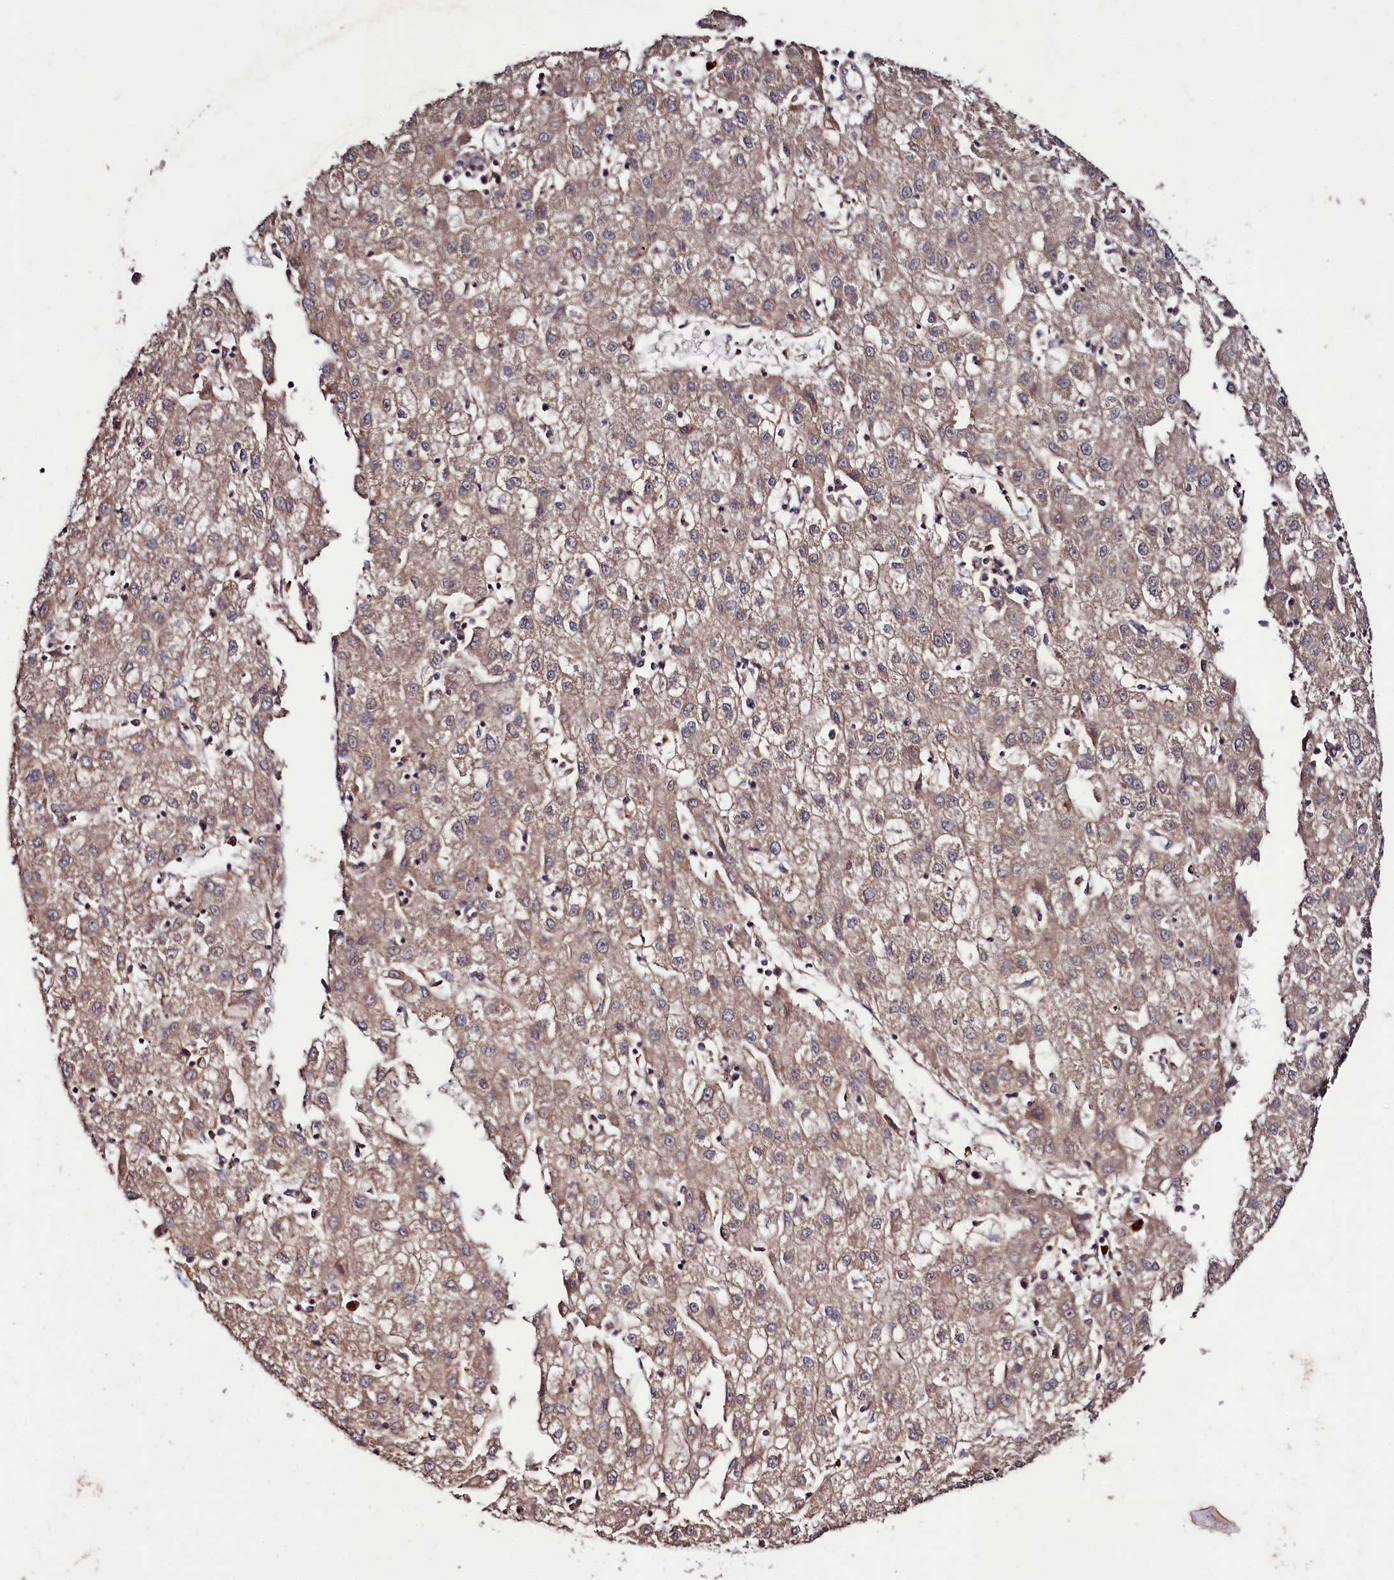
{"staining": {"intensity": "weak", "quantity": ">75%", "location": "cytoplasmic/membranous"}, "tissue": "liver cancer", "cell_type": "Tumor cells", "image_type": "cancer", "snomed": [{"axis": "morphology", "description": "Carcinoma, Hepatocellular, NOS"}, {"axis": "topography", "description": "Liver"}], "caption": "High-magnification brightfield microscopy of liver cancer (hepatocellular carcinoma) stained with DAB (brown) and counterstained with hematoxylin (blue). tumor cells exhibit weak cytoplasmic/membranous expression is seen in approximately>75% of cells. The protein of interest is stained brown, and the nuclei are stained in blue (DAB IHC with brightfield microscopy, high magnification).", "gene": "KLRB1", "patient": {"sex": "male", "age": 72}}